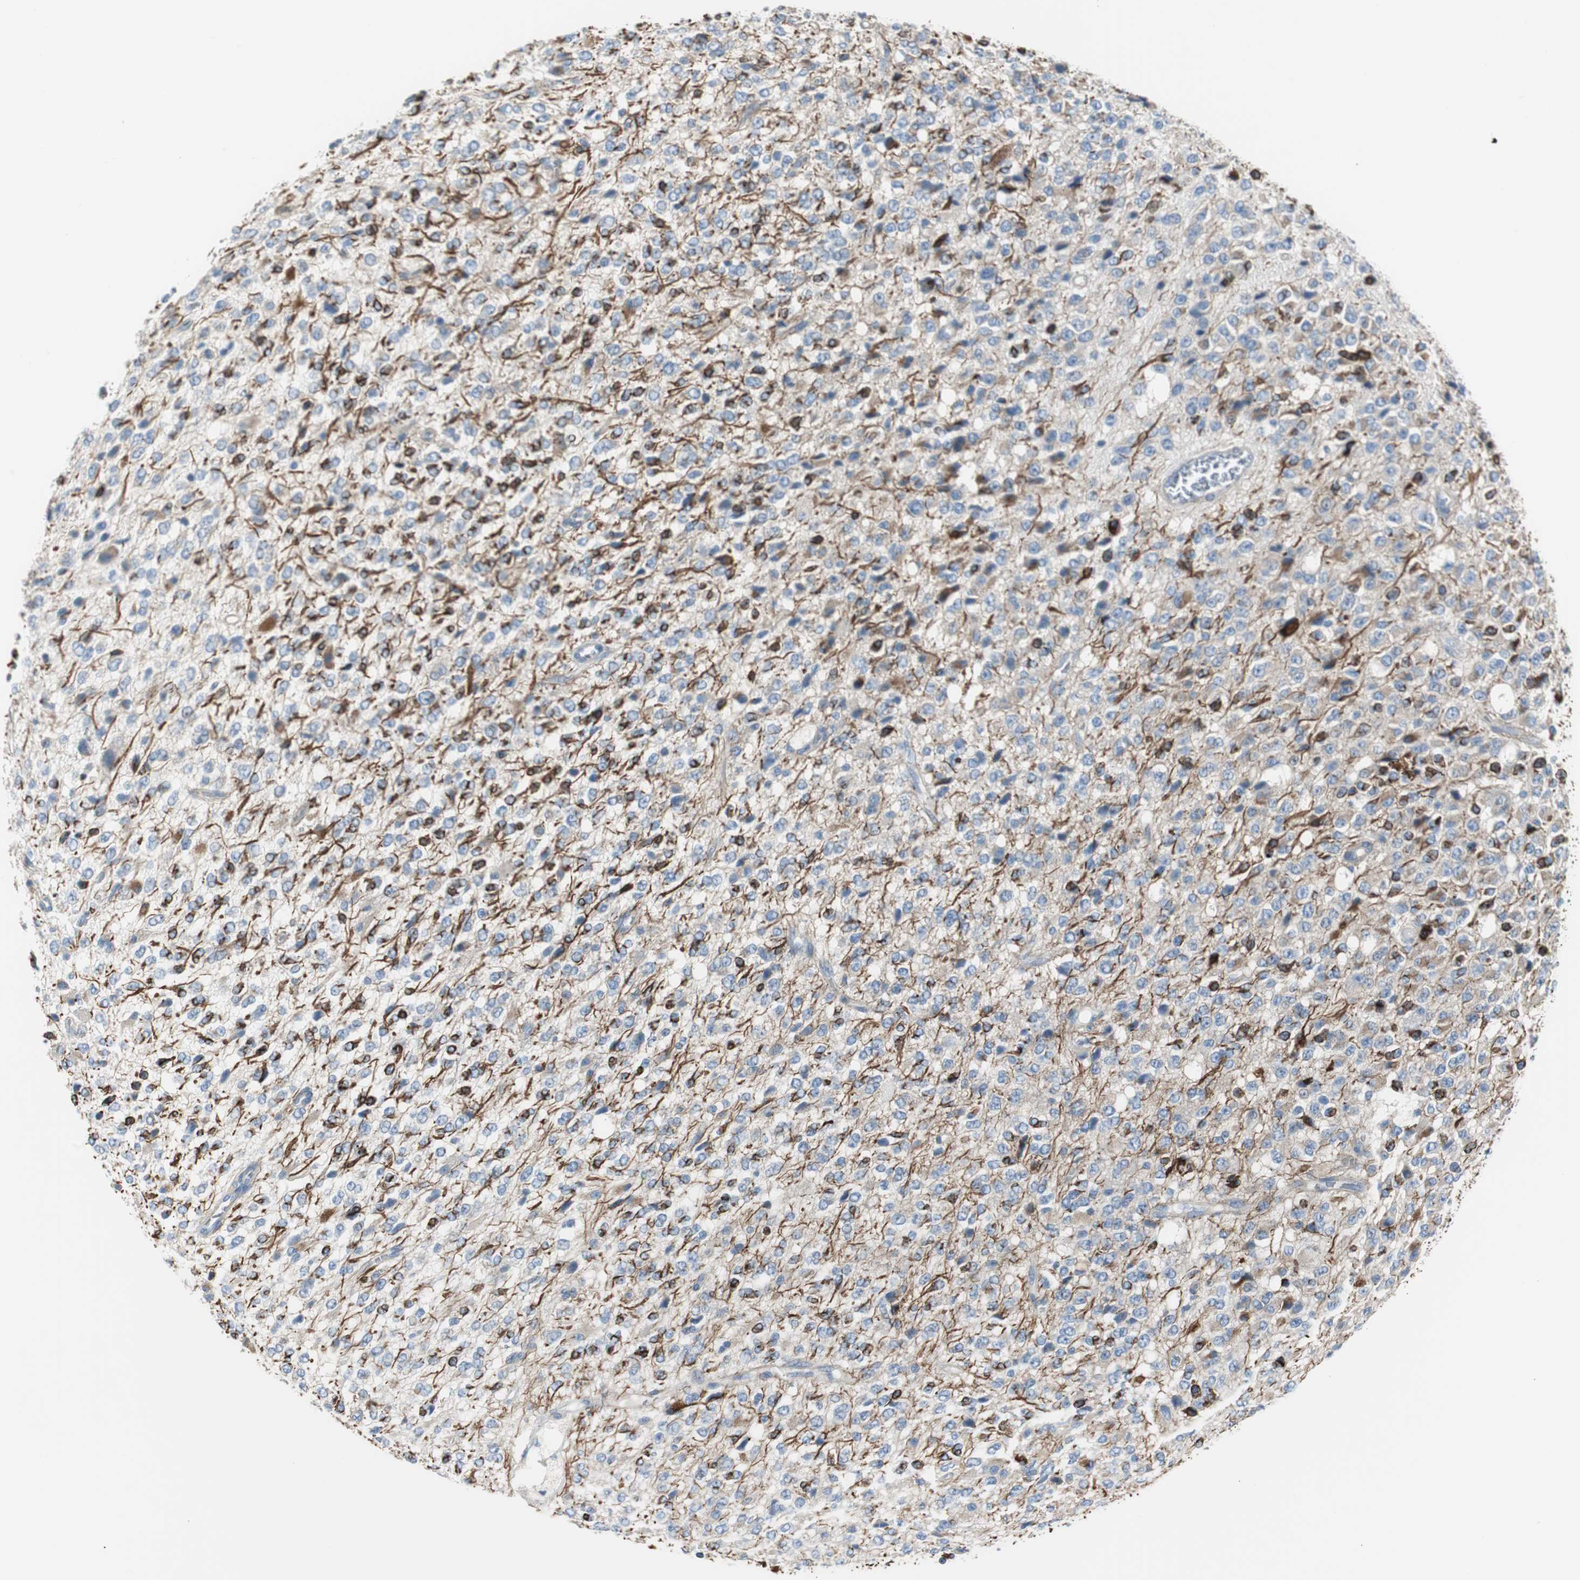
{"staining": {"intensity": "moderate", "quantity": "<25%", "location": "cytoplasmic/membranous"}, "tissue": "glioma", "cell_type": "Tumor cells", "image_type": "cancer", "snomed": [{"axis": "morphology", "description": "Glioma, malignant, High grade"}, {"axis": "topography", "description": "pancreas cauda"}], "caption": "Tumor cells reveal low levels of moderate cytoplasmic/membranous expression in approximately <25% of cells in malignant high-grade glioma.", "gene": "RPS12", "patient": {"sex": "male", "age": 60}}